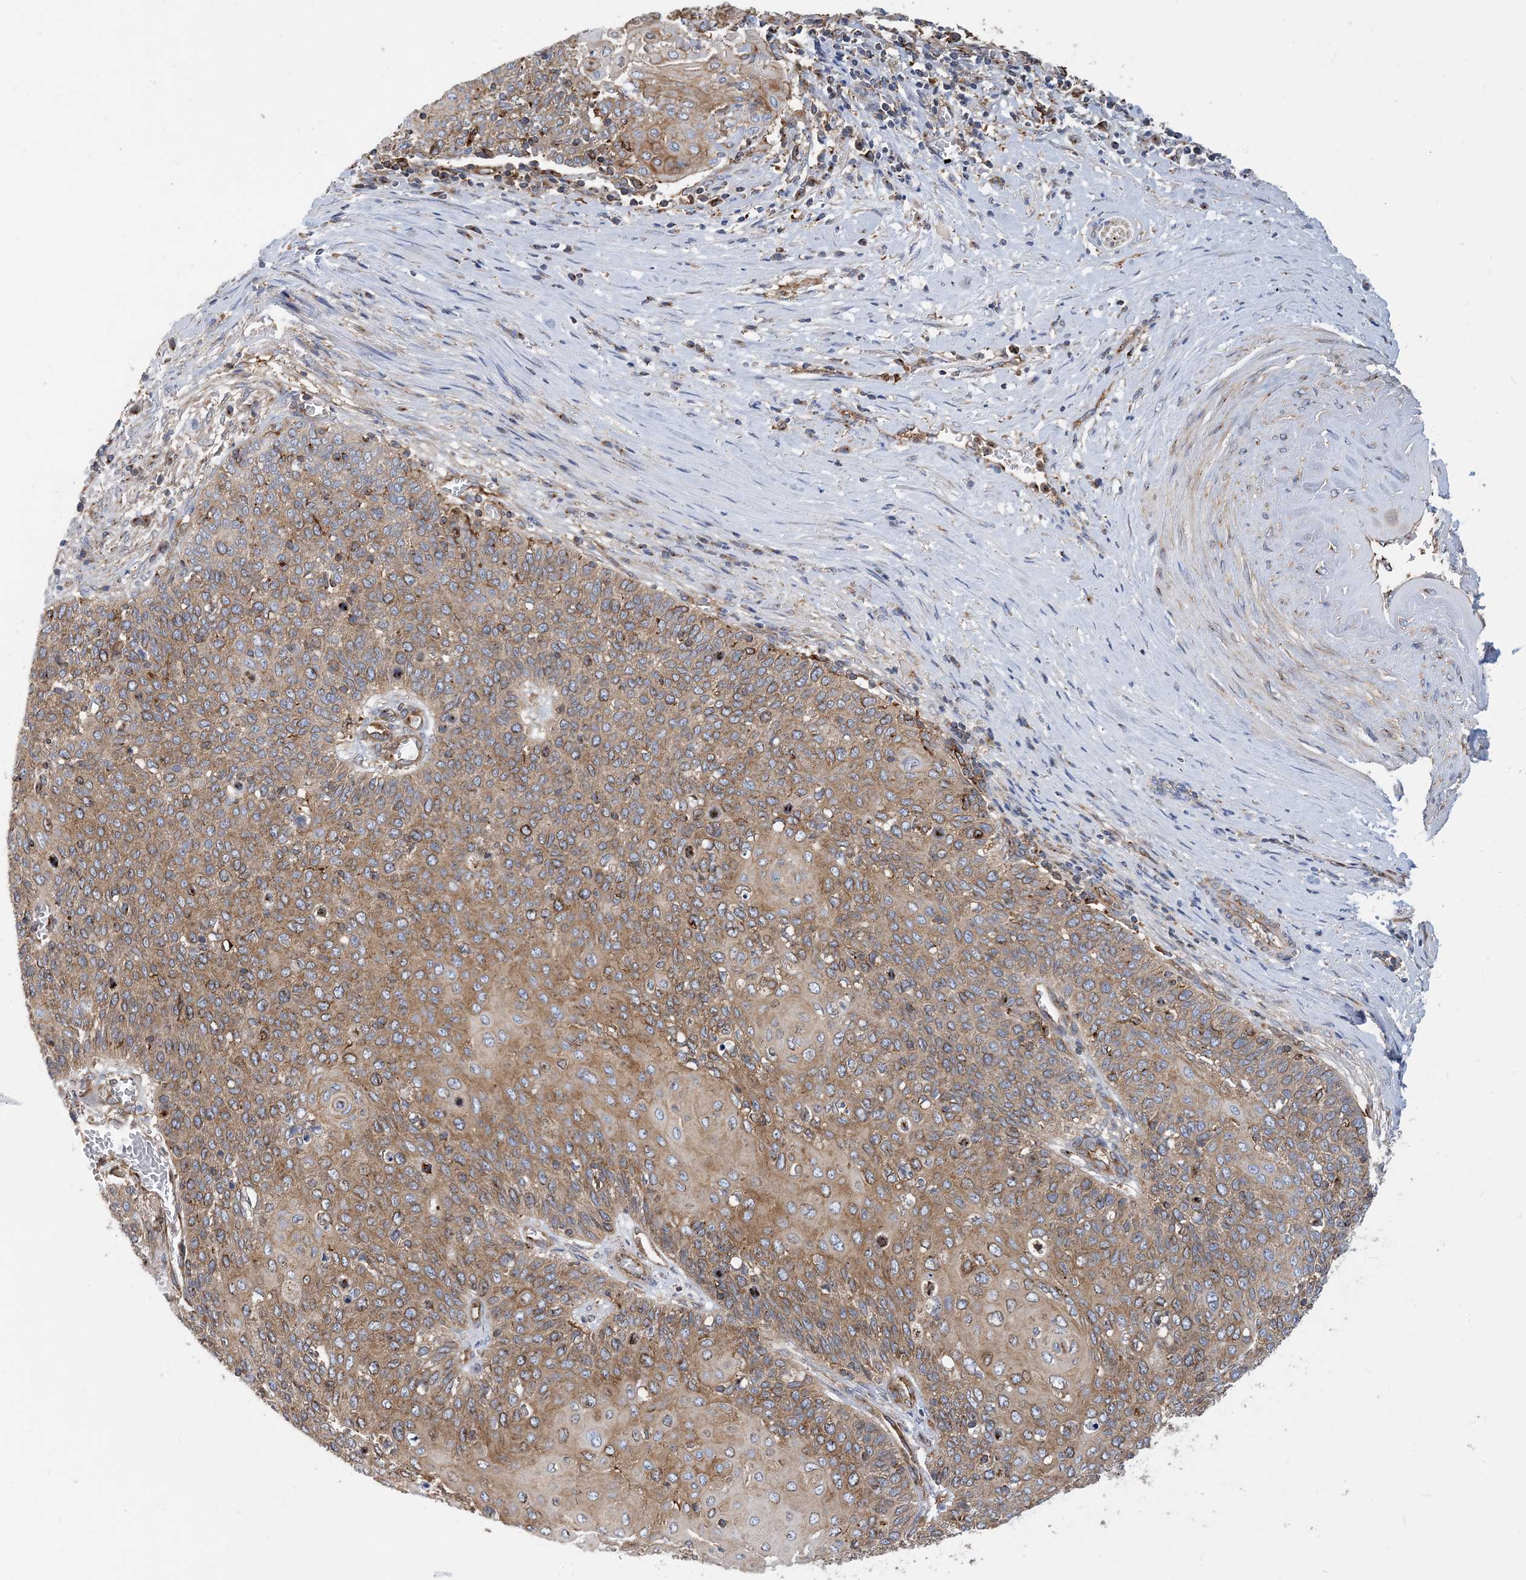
{"staining": {"intensity": "moderate", "quantity": ">75%", "location": "cytoplasmic/membranous"}, "tissue": "cervical cancer", "cell_type": "Tumor cells", "image_type": "cancer", "snomed": [{"axis": "morphology", "description": "Squamous cell carcinoma, NOS"}, {"axis": "topography", "description": "Cervix"}], "caption": "This photomicrograph demonstrates immunohistochemistry (IHC) staining of squamous cell carcinoma (cervical), with medium moderate cytoplasmic/membranous staining in approximately >75% of tumor cells.", "gene": "DYNC1LI1", "patient": {"sex": "female", "age": 39}}